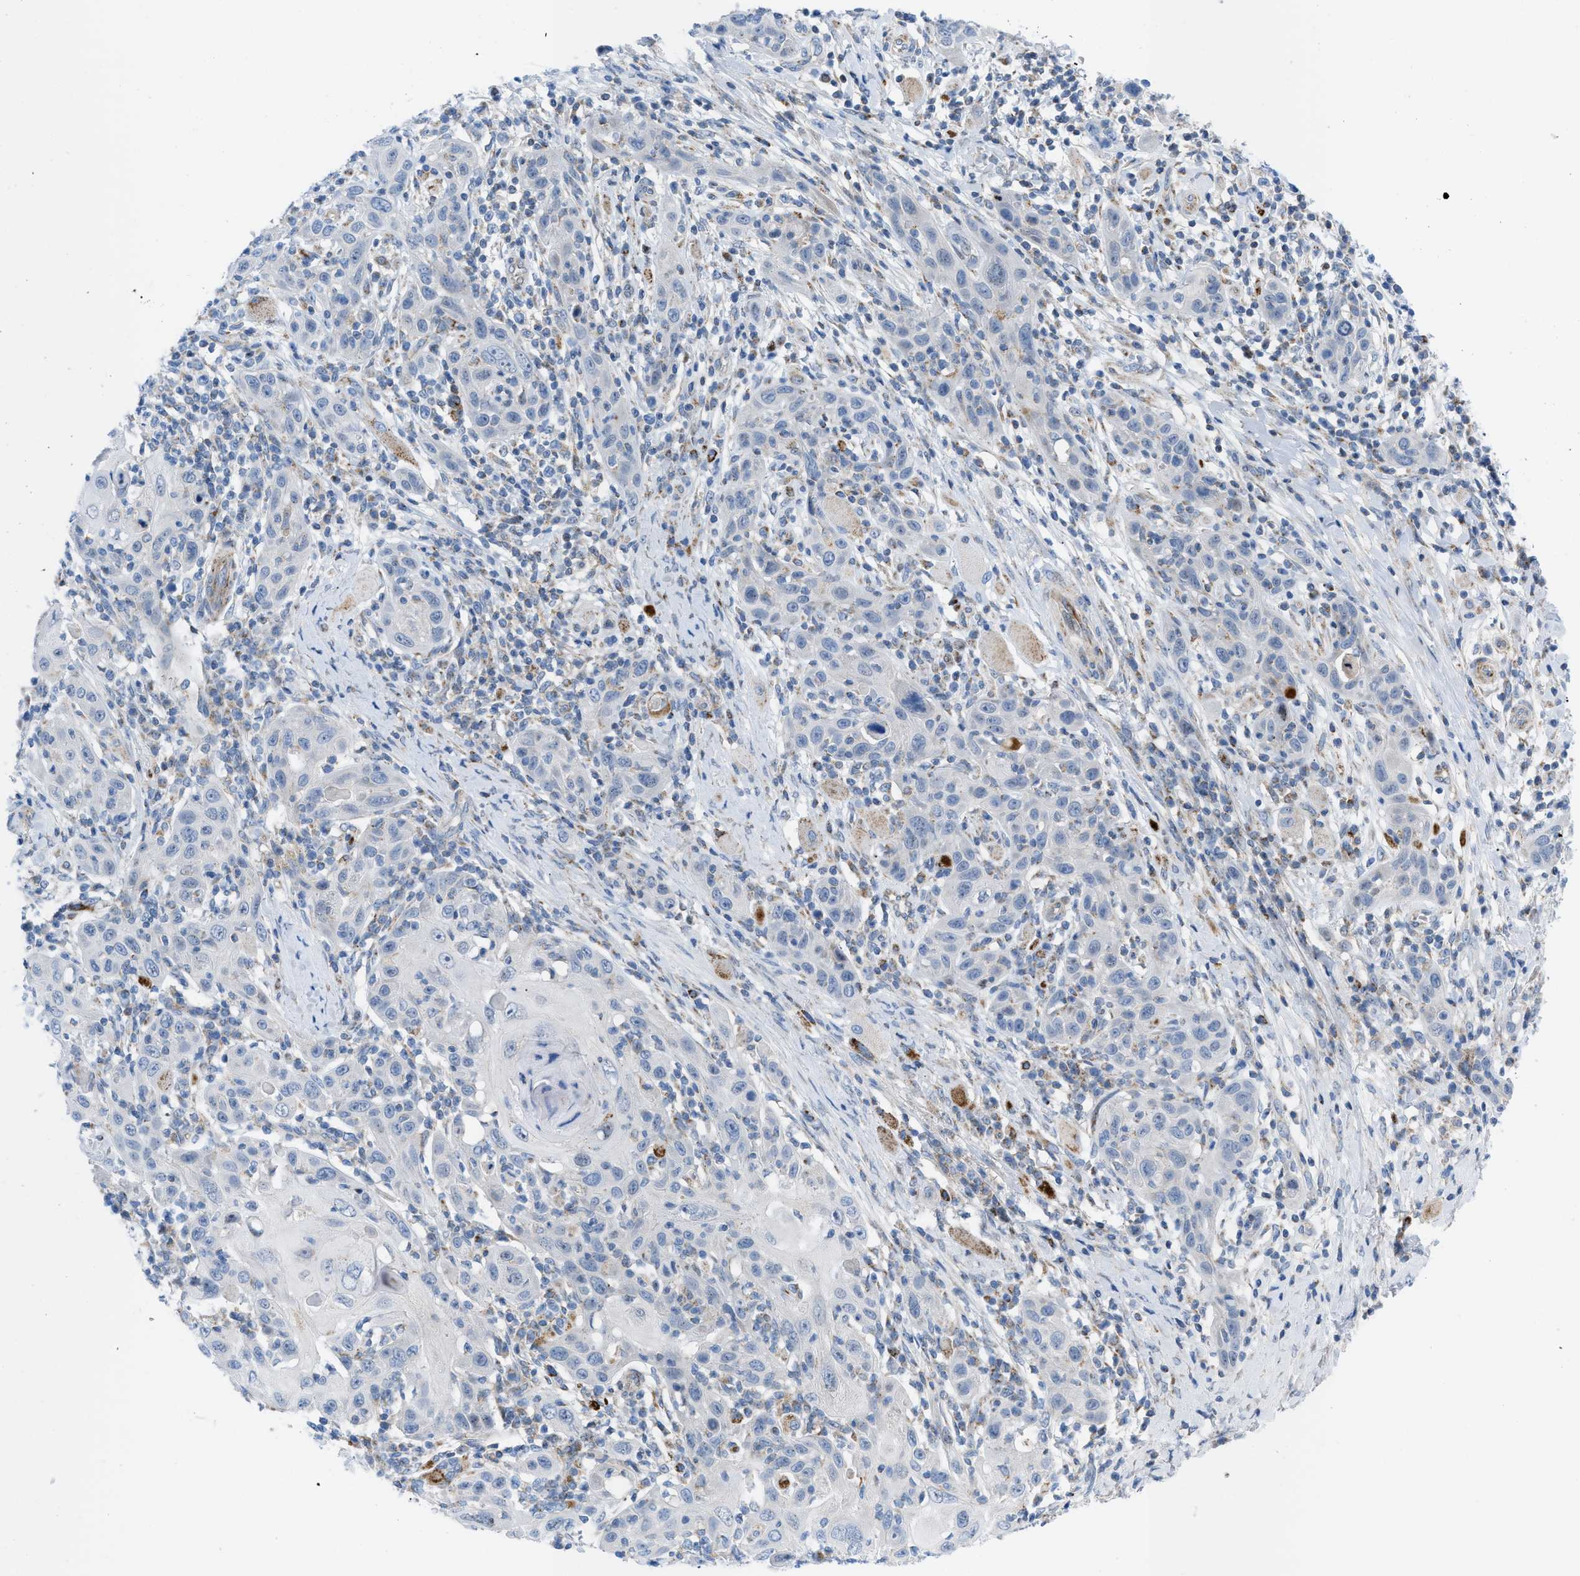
{"staining": {"intensity": "negative", "quantity": "none", "location": "none"}, "tissue": "skin cancer", "cell_type": "Tumor cells", "image_type": "cancer", "snomed": [{"axis": "morphology", "description": "Squamous cell carcinoma, NOS"}, {"axis": "topography", "description": "Skin"}], "caption": "Micrograph shows no protein staining in tumor cells of skin cancer tissue.", "gene": "RBBP9", "patient": {"sex": "female", "age": 88}}